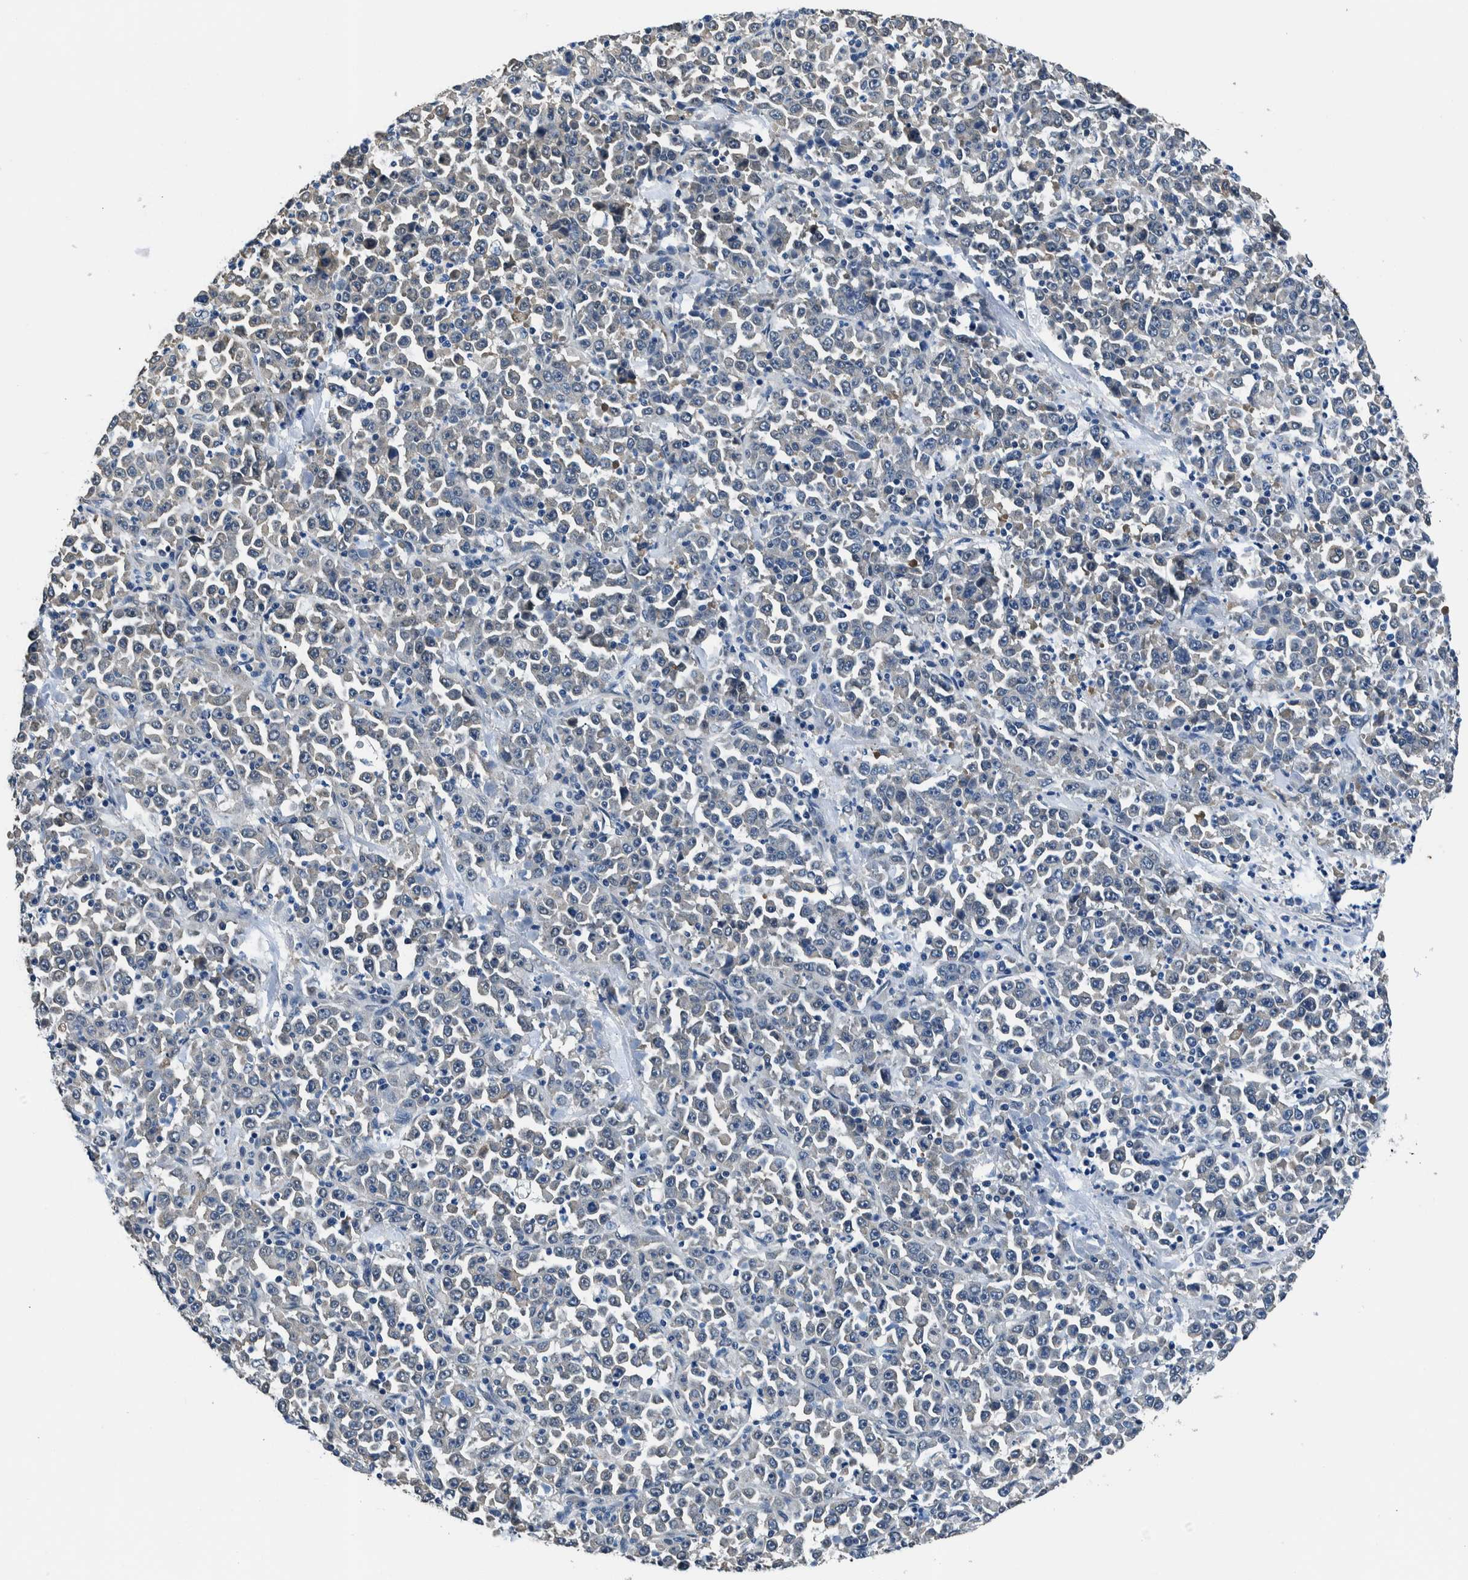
{"staining": {"intensity": "negative", "quantity": "none", "location": "none"}, "tissue": "stomach cancer", "cell_type": "Tumor cells", "image_type": "cancer", "snomed": [{"axis": "morphology", "description": "Normal tissue, NOS"}, {"axis": "morphology", "description": "Adenocarcinoma, NOS"}, {"axis": "topography", "description": "Stomach, upper"}, {"axis": "topography", "description": "Stomach"}], "caption": "Micrograph shows no significant protein staining in tumor cells of stomach cancer (adenocarcinoma).", "gene": "NIBAN2", "patient": {"sex": "male", "age": 59}}